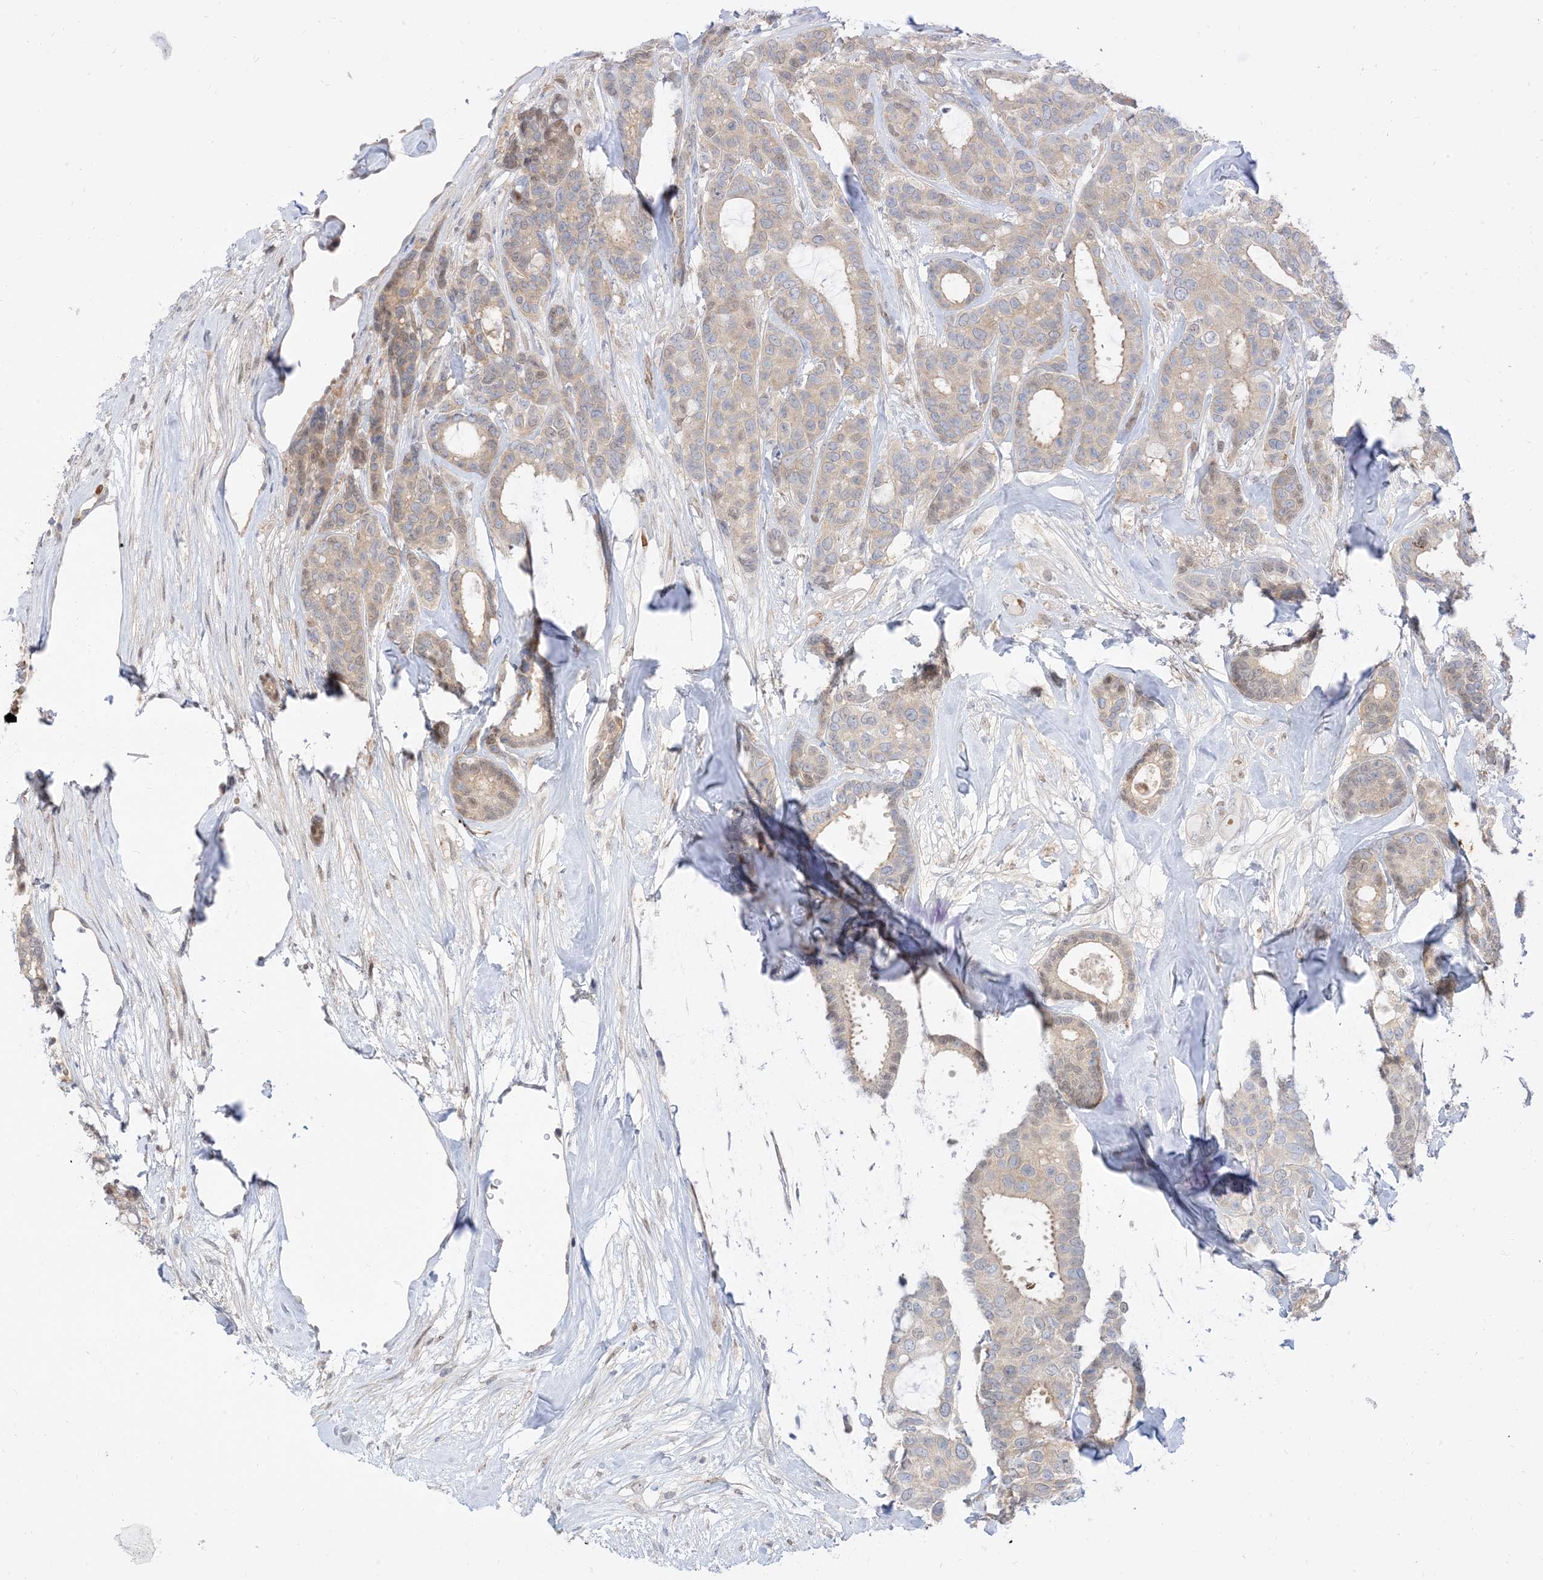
{"staining": {"intensity": "weak", "quantity": "<25%", "location": "cytoplasmic/membranous"}, "tissue": "breast cancer", "cell_type": "Tumor cells", "image_type": "cancer", "snomed": [{"axis": "morphology", "description": "Duct carcinoma"}, {"axis": "topography", "description": "Breast"}], "caption": "A high-resolution histopathology image shows immunohistochemistry (IHC) staining of breast intraductal carcinoma, which reveals no significant expression in tumor cells.", "gene": "RIN1", "patient": {"sex": "female", "age": 87}}